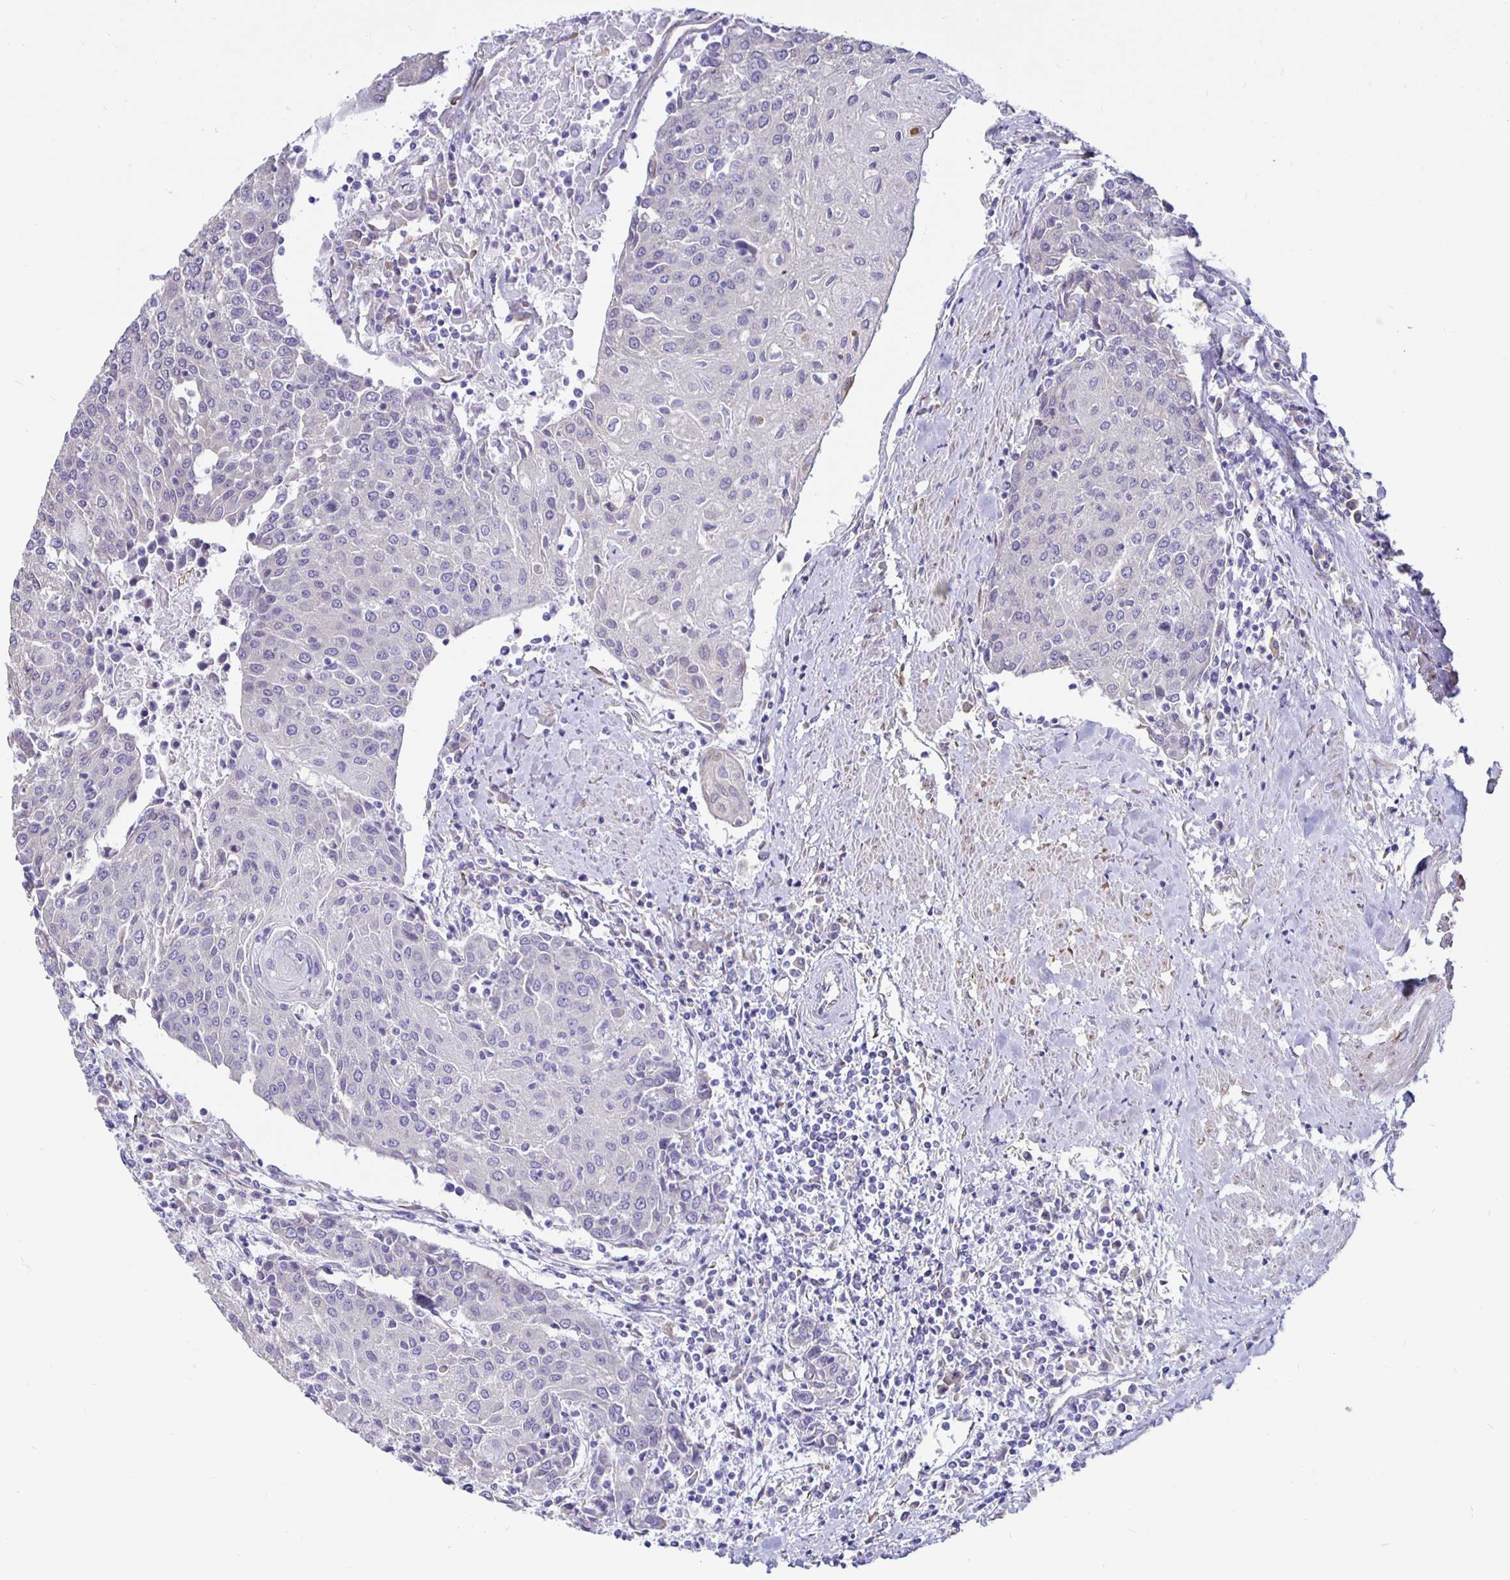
{"staining": {"intensity": "negative", "quantity": "none", "location": "none"}, "tissue": "urothelial cancer", "cell_type": "Tumor cells", "image_type": "cancer", "snomed": [{"axis": "morphology", "description": "Urothelial carcinoma, High grade"}, {"axis": "topography", "description": "Urinary bladder"}], "caption": "DAB (3,3'-diaminobenzidine) immunohistochemical staining of human high-grade urothelial carcinoma shows no significant positivity in tumor cells.", "gene": "DNAI2", "patient": {"sex": "female", "age": 85}}